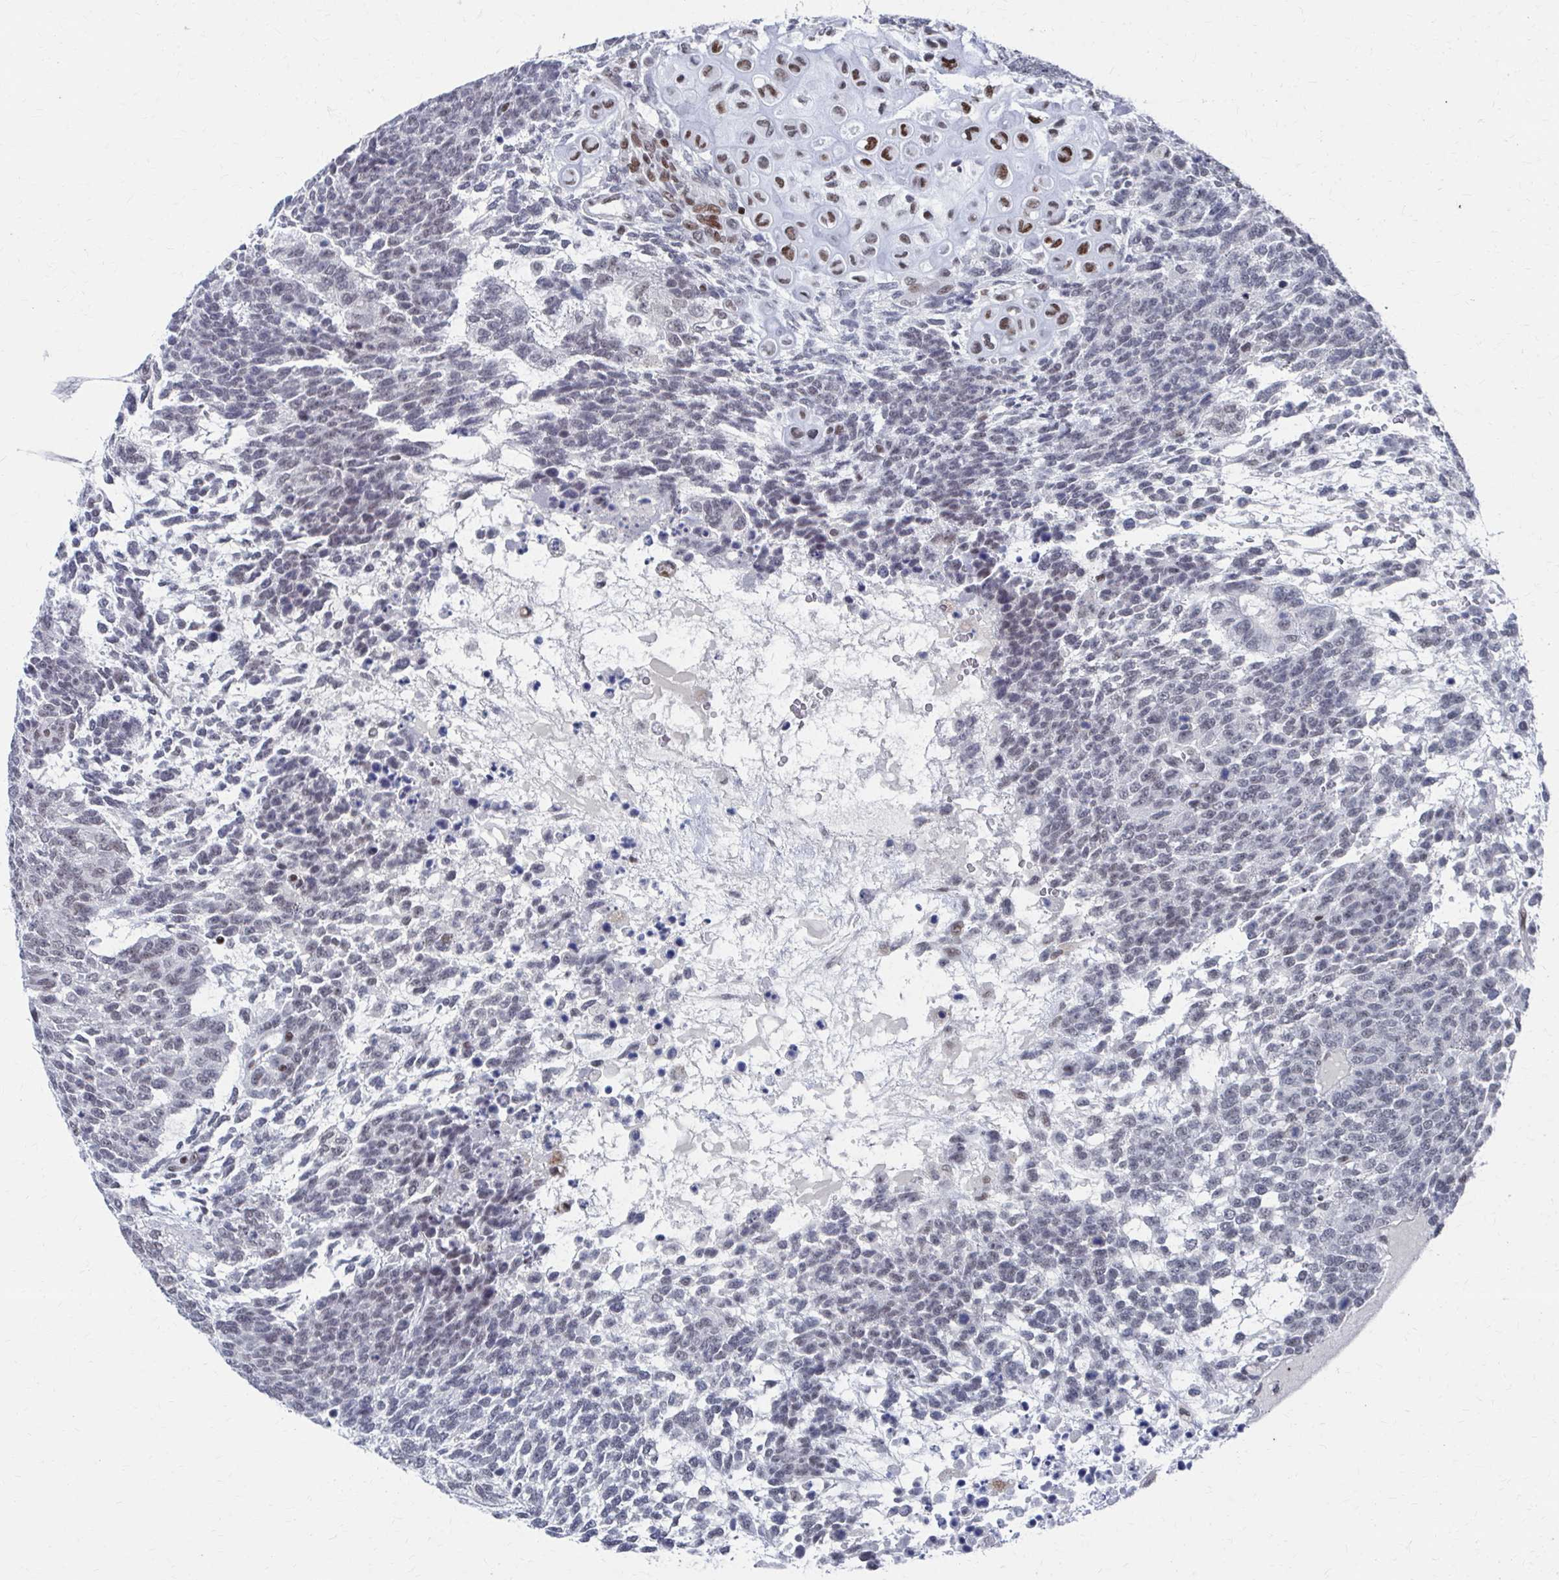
{"staining": {"intensity": "negative", "quantity": "none", "location": "none"}, "tissue": "testis cancer", "cell_type": "Tumor cells", "image_type": "cancer", "snomed": [{"axis": "morphology", "description": "Carcinoma, Embryonal, NOS"}, {"axis": "topography", "description": "Testis"}], "caption": "Embryonal carcinoma (testis) stained for a protein using IHC reveals no positivity tumor cells.", "gene": "CDIN1", "patient": {"sex": "male", "age": 23}}